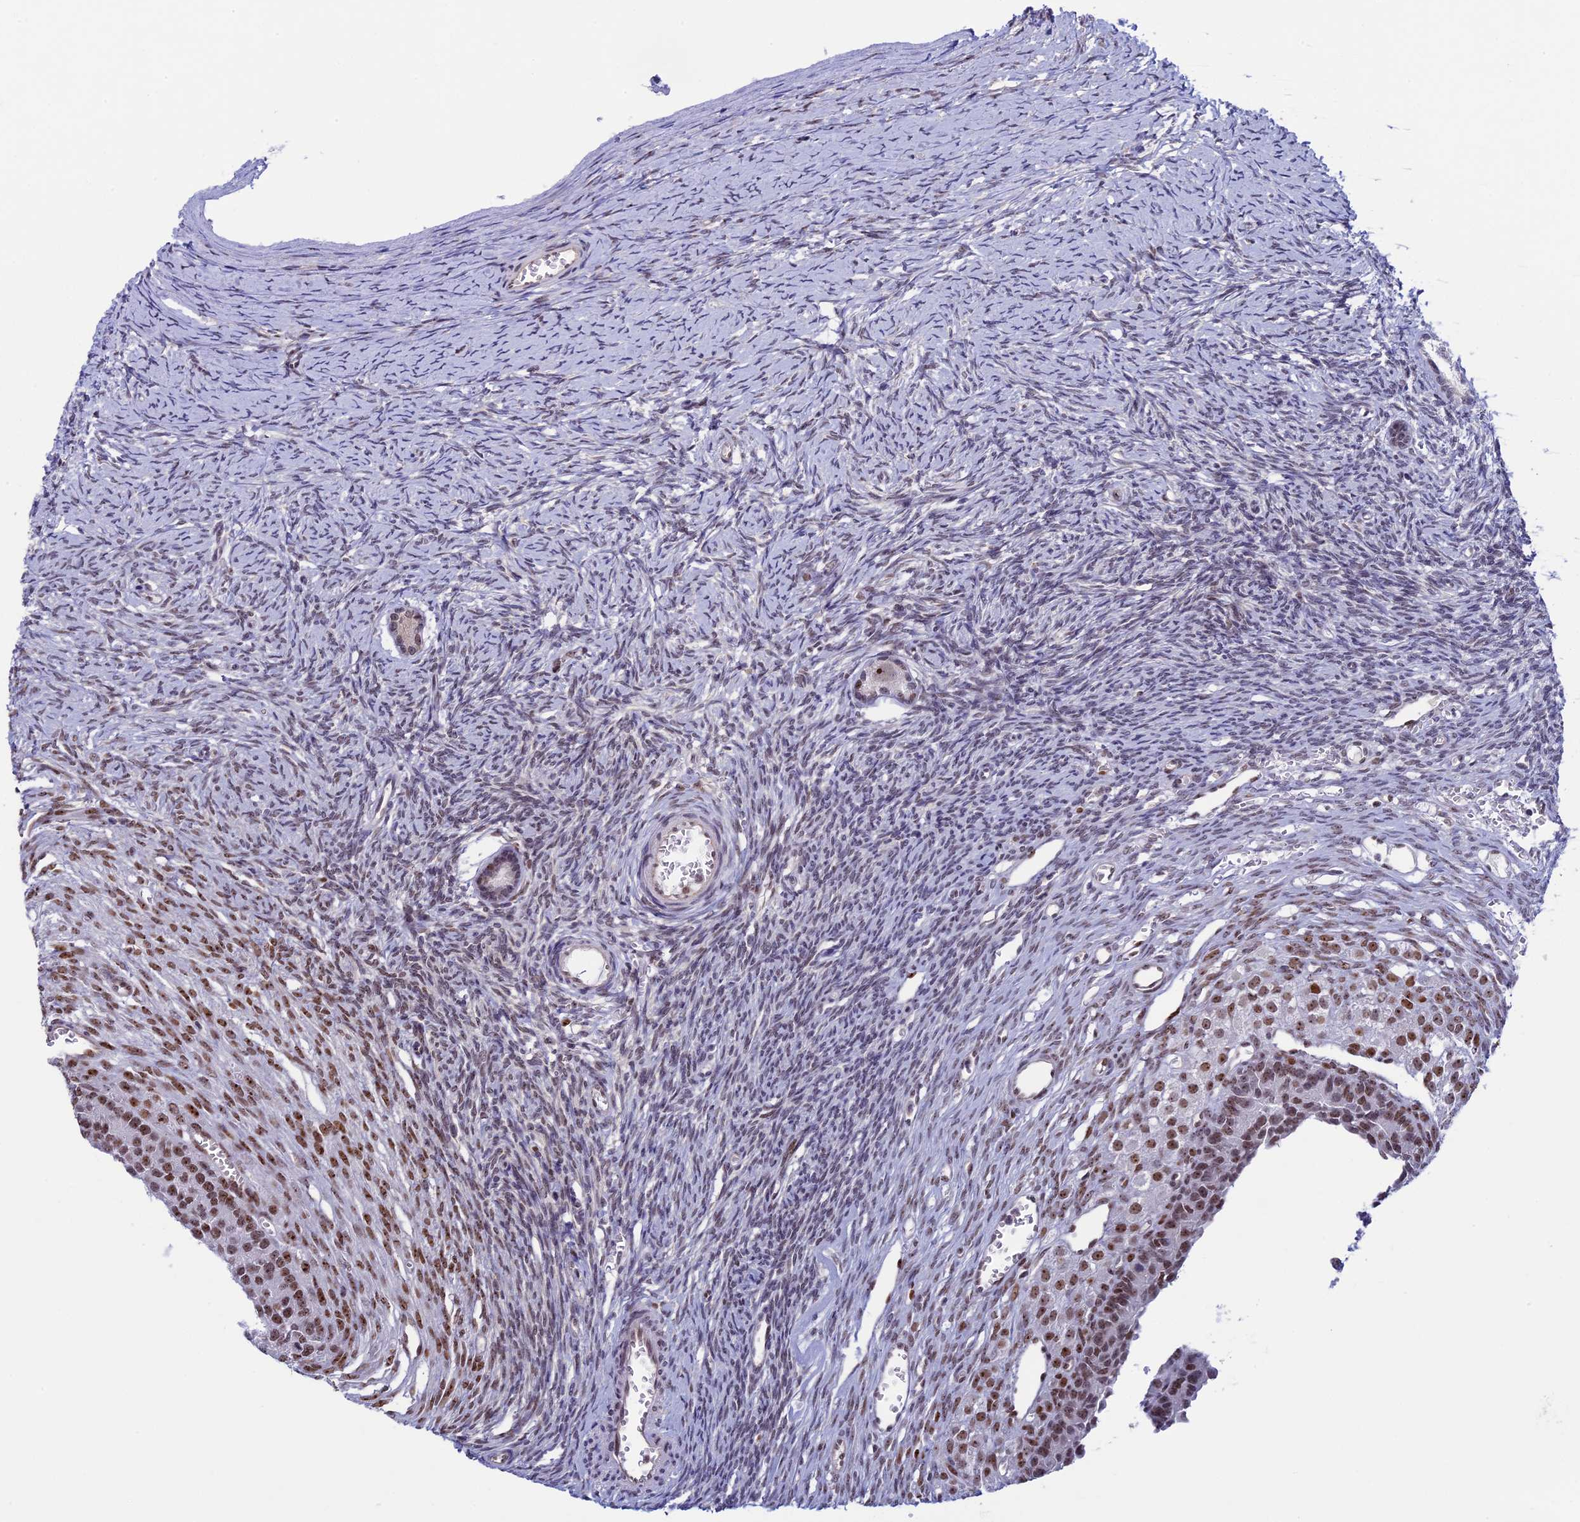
{"staining": {"intensity": "weak", "quantity": "25%-75%", "location": "nuclear"}, "tissue": "ovary", "cell_type": "Follicle cells", "image_type": "normal", "snomed": [{"axis": "morphology", "description": "Normal tissue, NOS"}, {"axis": "topography", "description": "Ovary"}], "caption": "A brown stain labels weak nuclear positivity of a protein in follicle cells of normal human ovary. Immunohistochemistry (ihc) stains the protein of interest in brown and the nuclei are stained blue.", "gene": "CCDC86", "patient": {"sex": "female", "age": 39}}